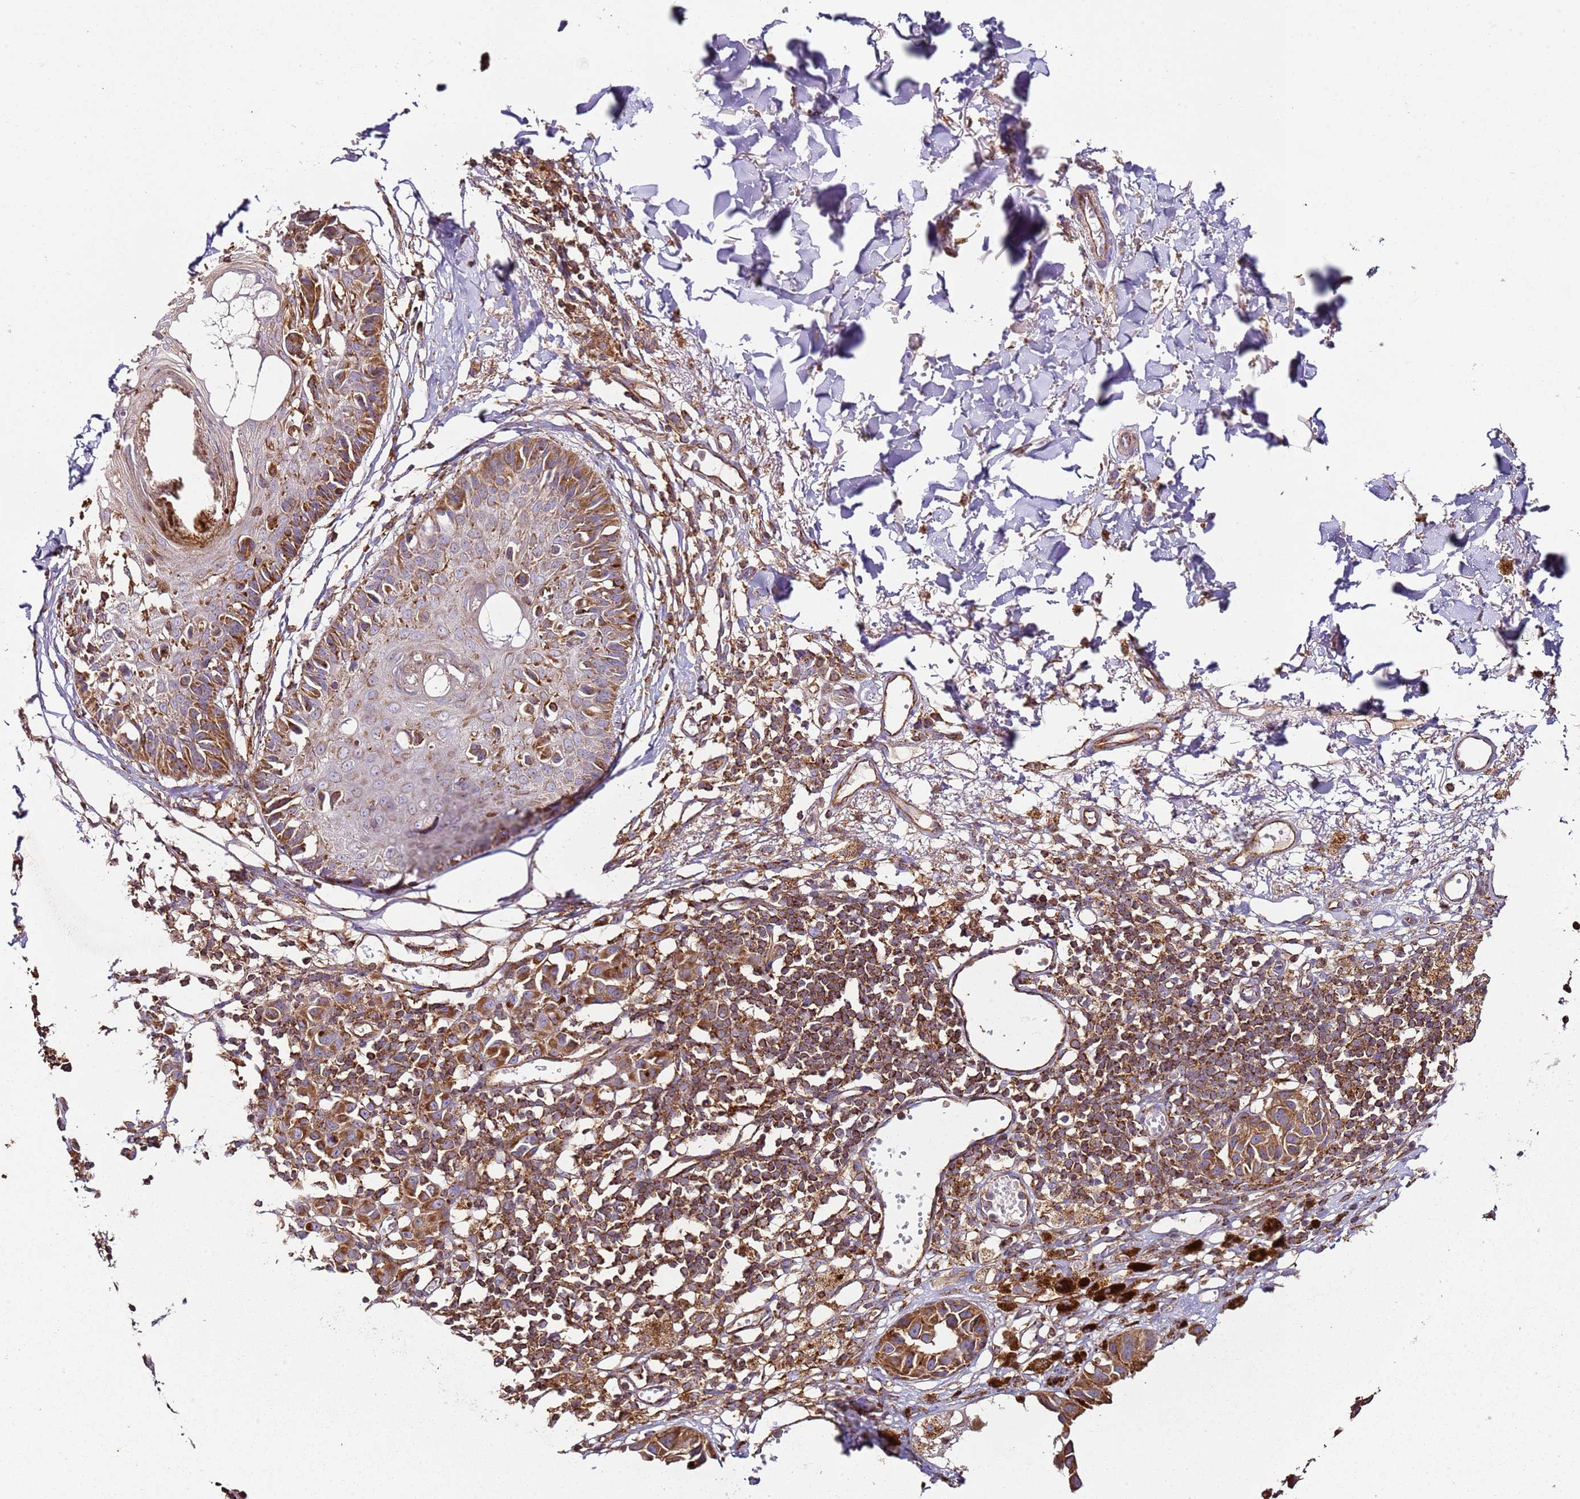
{"staining": {"intensity": "moderate", "quantity": ">75%", "location": "cytoplasmic/membranous"}, "tissue": "melanoma", "cell_type": "Tumor cells", "image_type": "cancer", "snomed": [{"axis": "morphology", "description": "Malignant melanoma, NOS"}, {"axis": "topography", "description": "Skin"}], "caption": "About >75% of tumor cells in human malignant melanoma reveal moderate cytoplasmic/membranous protein expression as visualized by brown immunohistochemical staining.", "gene": "RMND5A", "patient": {"sex": "male", "age": 73}}